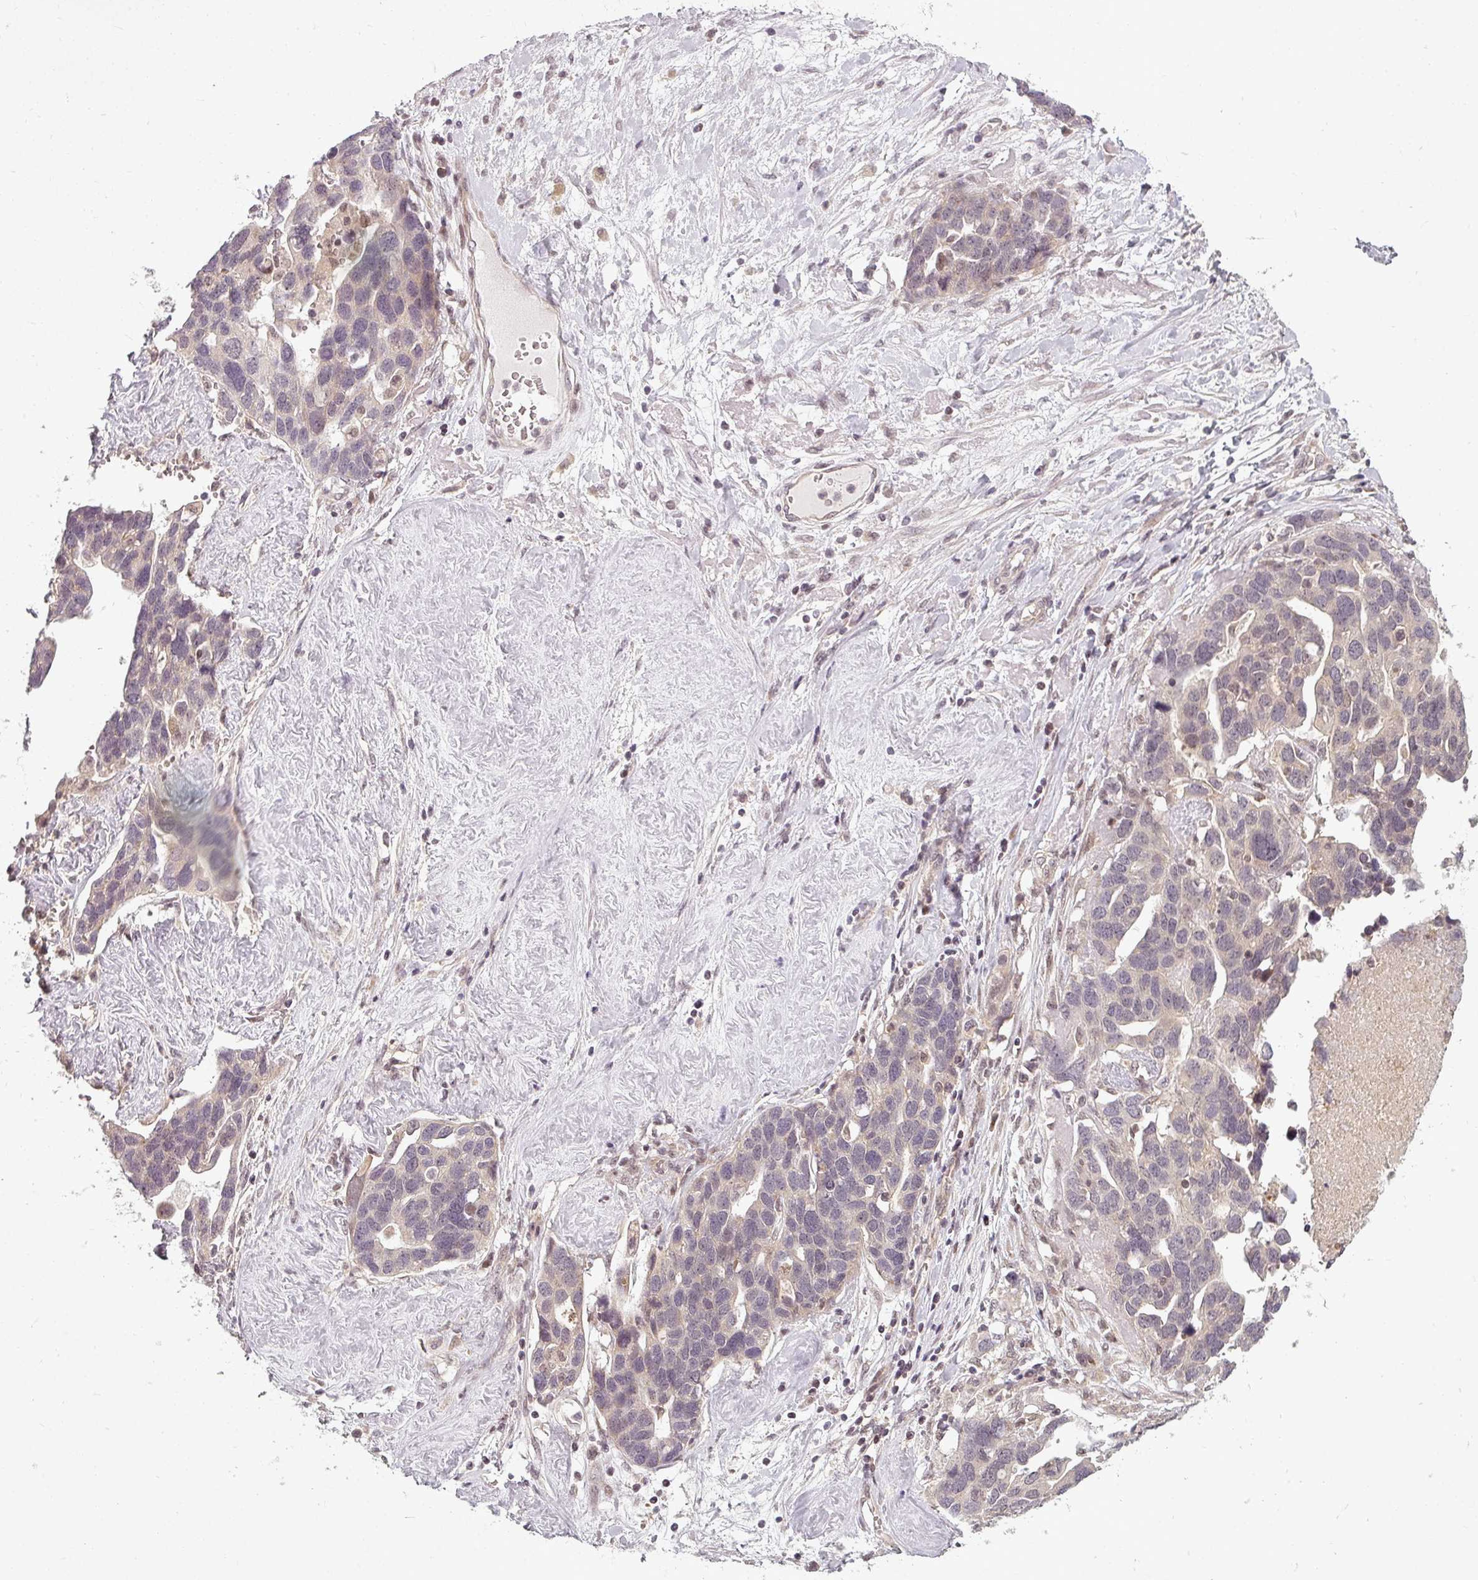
{"staining": {"intensity": "negative", "quantity": "none", "location": "none"}, "tissue": "ovarian cancer", "cell_type": "Tumor cells", "image_type": "cancer", "snomed": [{"axis": "morphology", "description": "Cystadenocarcinoma, serous, NOS"}, {"axis": "topography", "description": "Ovary"}], "caption": "Immunohistochemistry of human ovarian serous cystadenocarcinoma demonstrates no staining in tumor cells.", "gene": "CLIC1", "patient": {"sex": "female", "age": 54}}